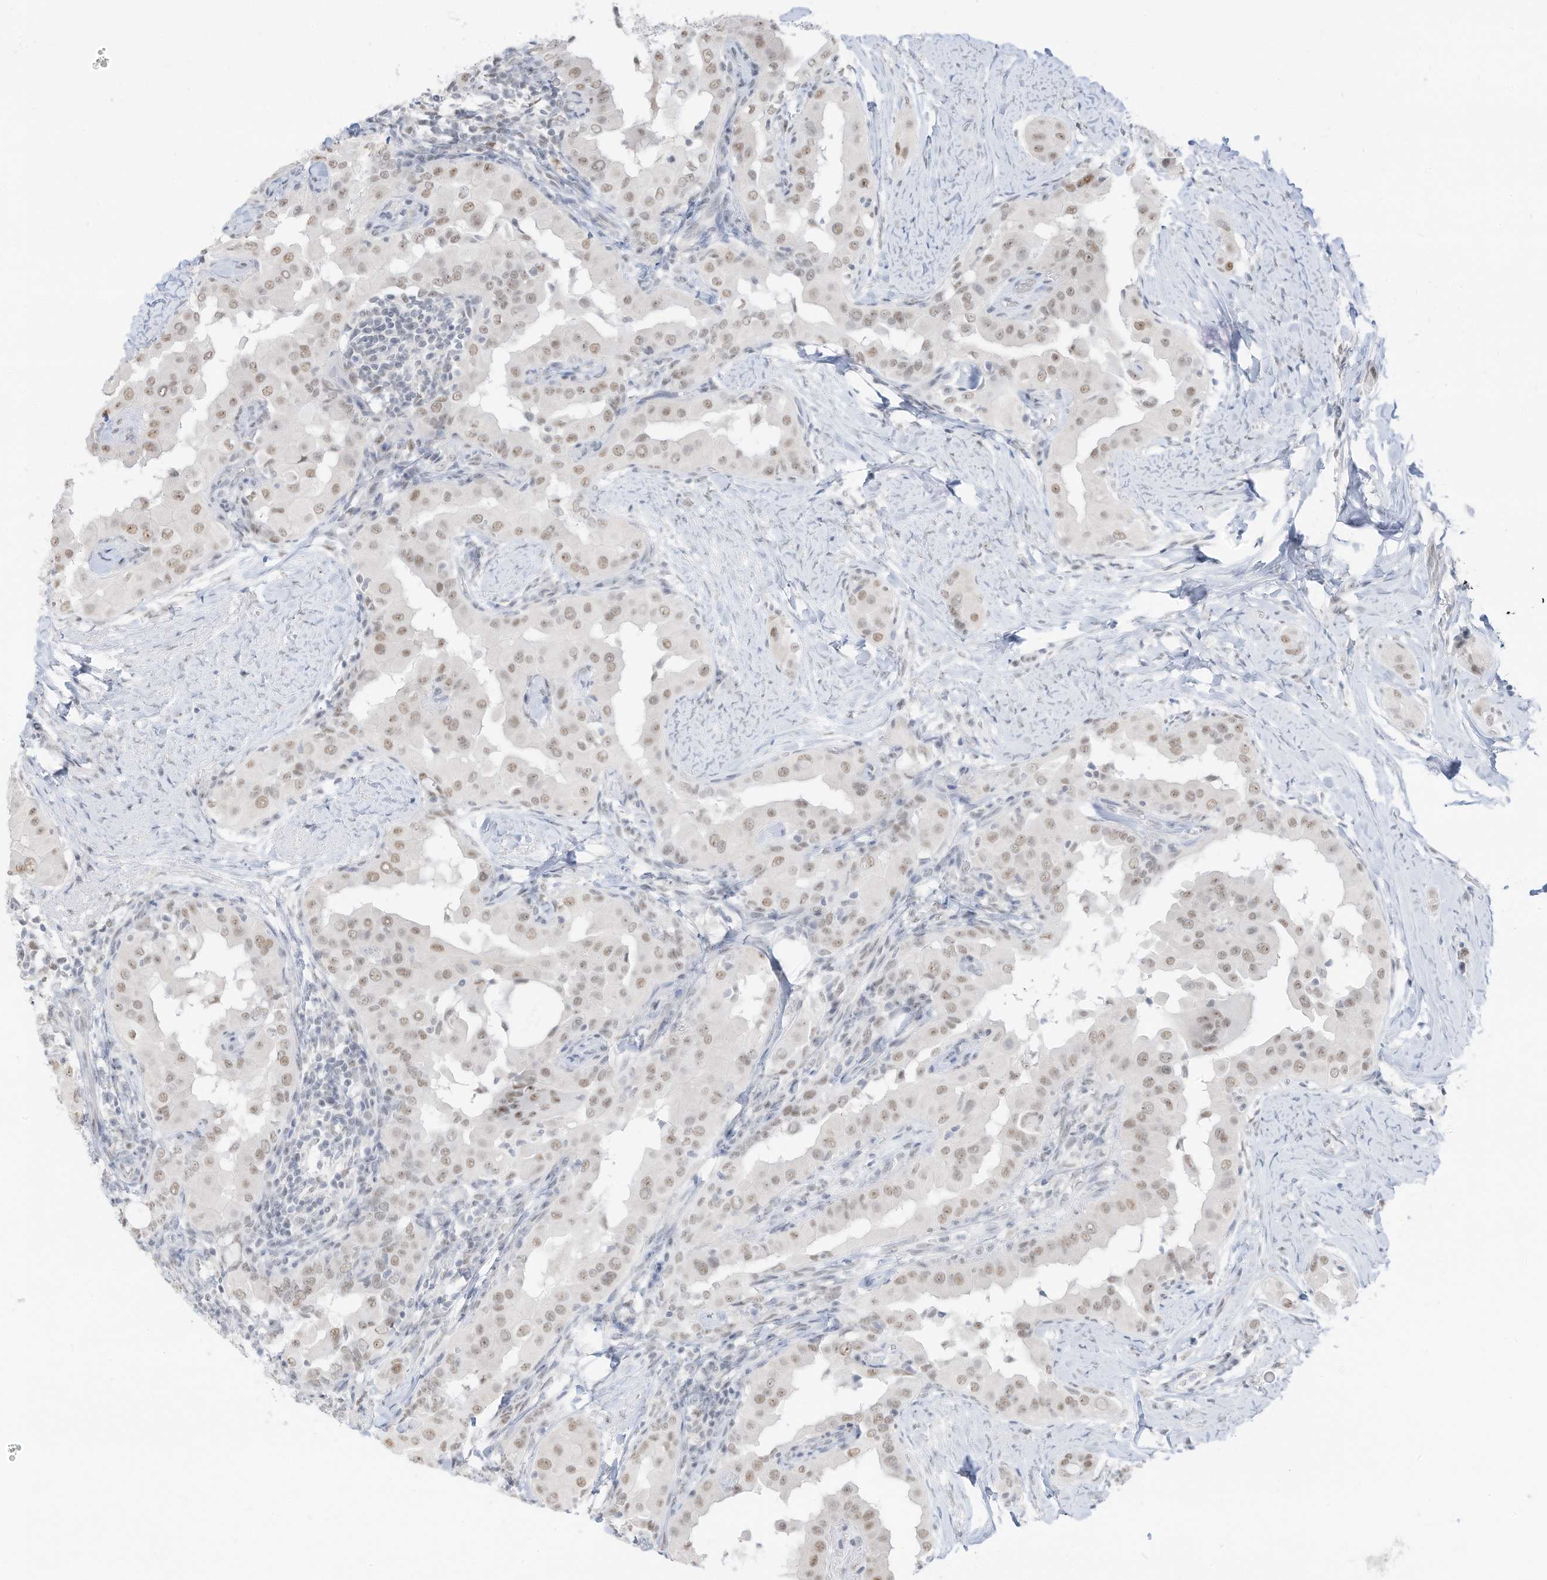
{"staining": {"intensity": "weak", "quantity": ">75%", "location": "nuclear"}, "tissue": "thyroid cancer", "cell_type": "Tumor cells", "image_type": "cancer", "snomed": [{"axis": "morphology", "description": "Papillary adenocarcinoma, NOS"}, {"axis": "topography", "description": "Thyroid gland"}], "caption": "Weak nuclear positivity is appreciated in approximately >75% of tumor cells in thyroid cancer (papillary adenocarcinoma).", "gene": "PGC", "patient": {"sex": "male", "age": 33}}